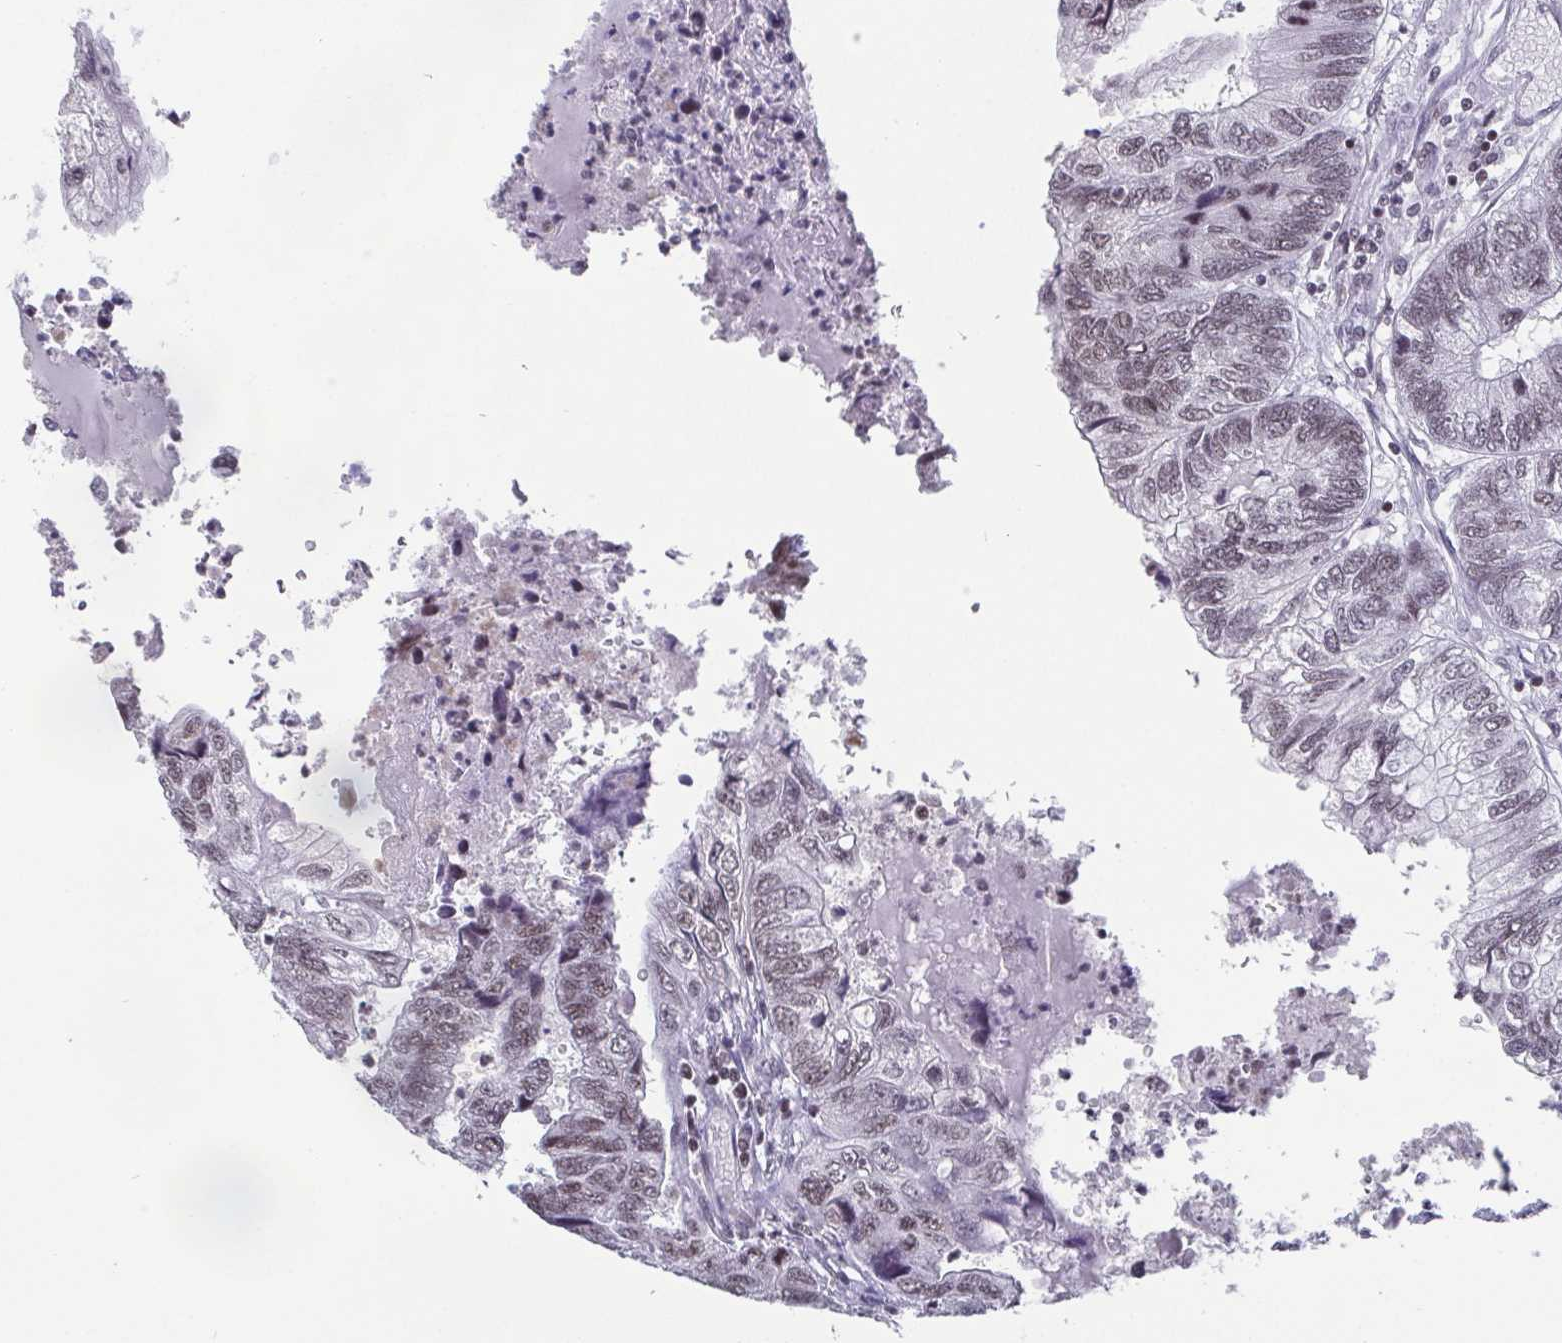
{"staining": {"intensity": "weak", "quantity": "25%-75%", "location": "nuclear"}, "tissue": "colorectal cancer", "cell_type": "Tumor cells", "image_type": "cancer", "snomed": [{"axis": "morphology", "description": "Adenocarcinoma, NOS"}, {"axis": "topography", "description": "Colon"}], "caption": "IHC (DAB) staining of human colorectal adenocarcinoma reveals weak nuclear protein positivity in approximately 25%-75% of tumor cells.", "gene": "CTCF", "patient": {"sex": "female", "age": 67}}